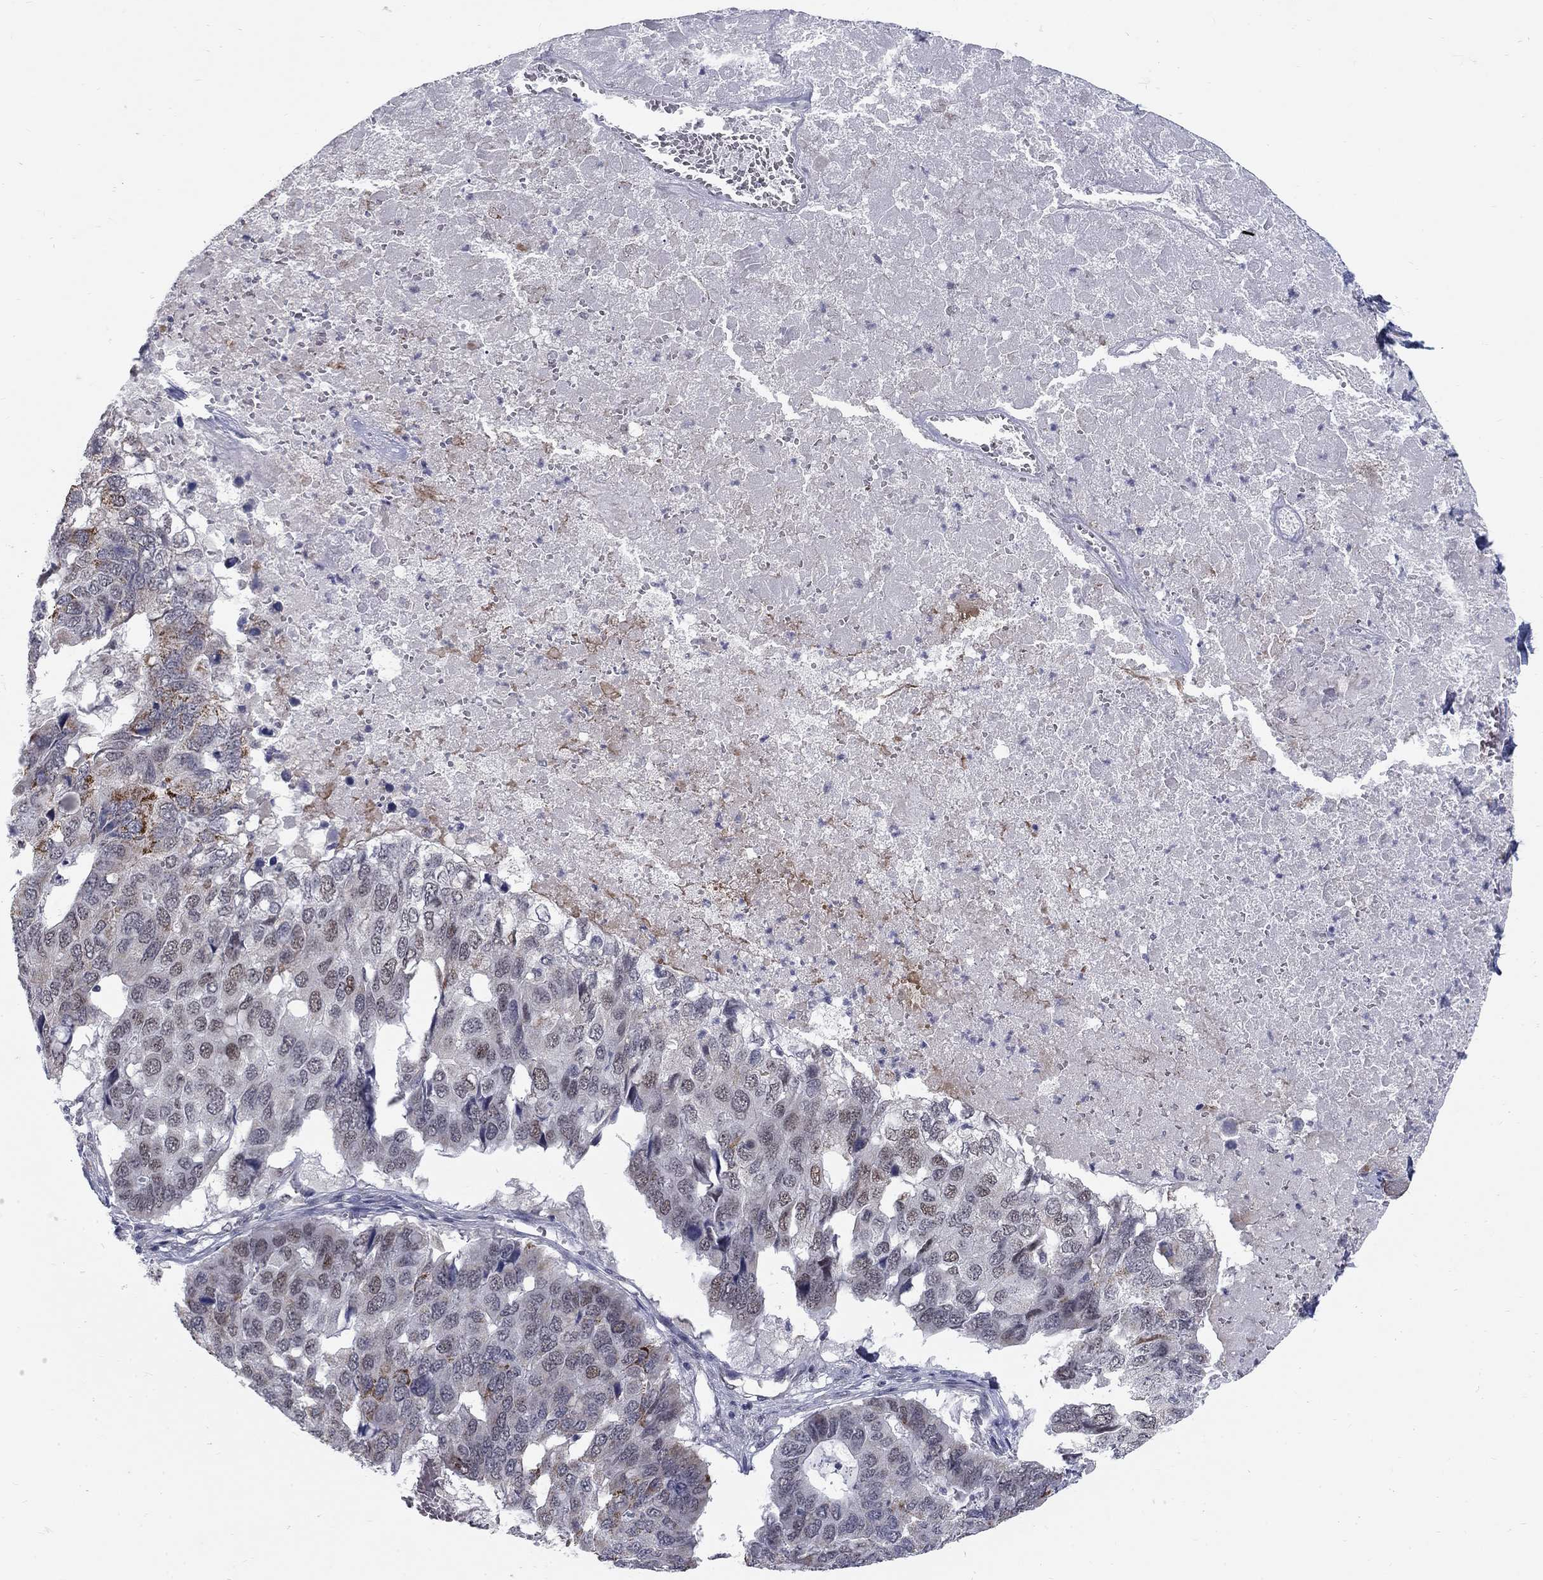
{"staining": {"intensity": "moderate", "quantity": "<25%", "location": "nuclear"}, "tissue": "pancreatic cancer", "cell_type": "Tumor cells", "image_type": "cancer", "snomed": [{"axis": "morphology", "description": "Adenocarcinoma, NOS"}, {"axis": "topography", "description": "Pancreas"}], "caption": "An image of human adenocarcinoma (pancreatic) stained for a protein displays moderate nuclear brown staining in tumor cells. Nuclei are stained in blue.", "gene": "GCFC2", "patient": {"sex": "male", "age": 50}}